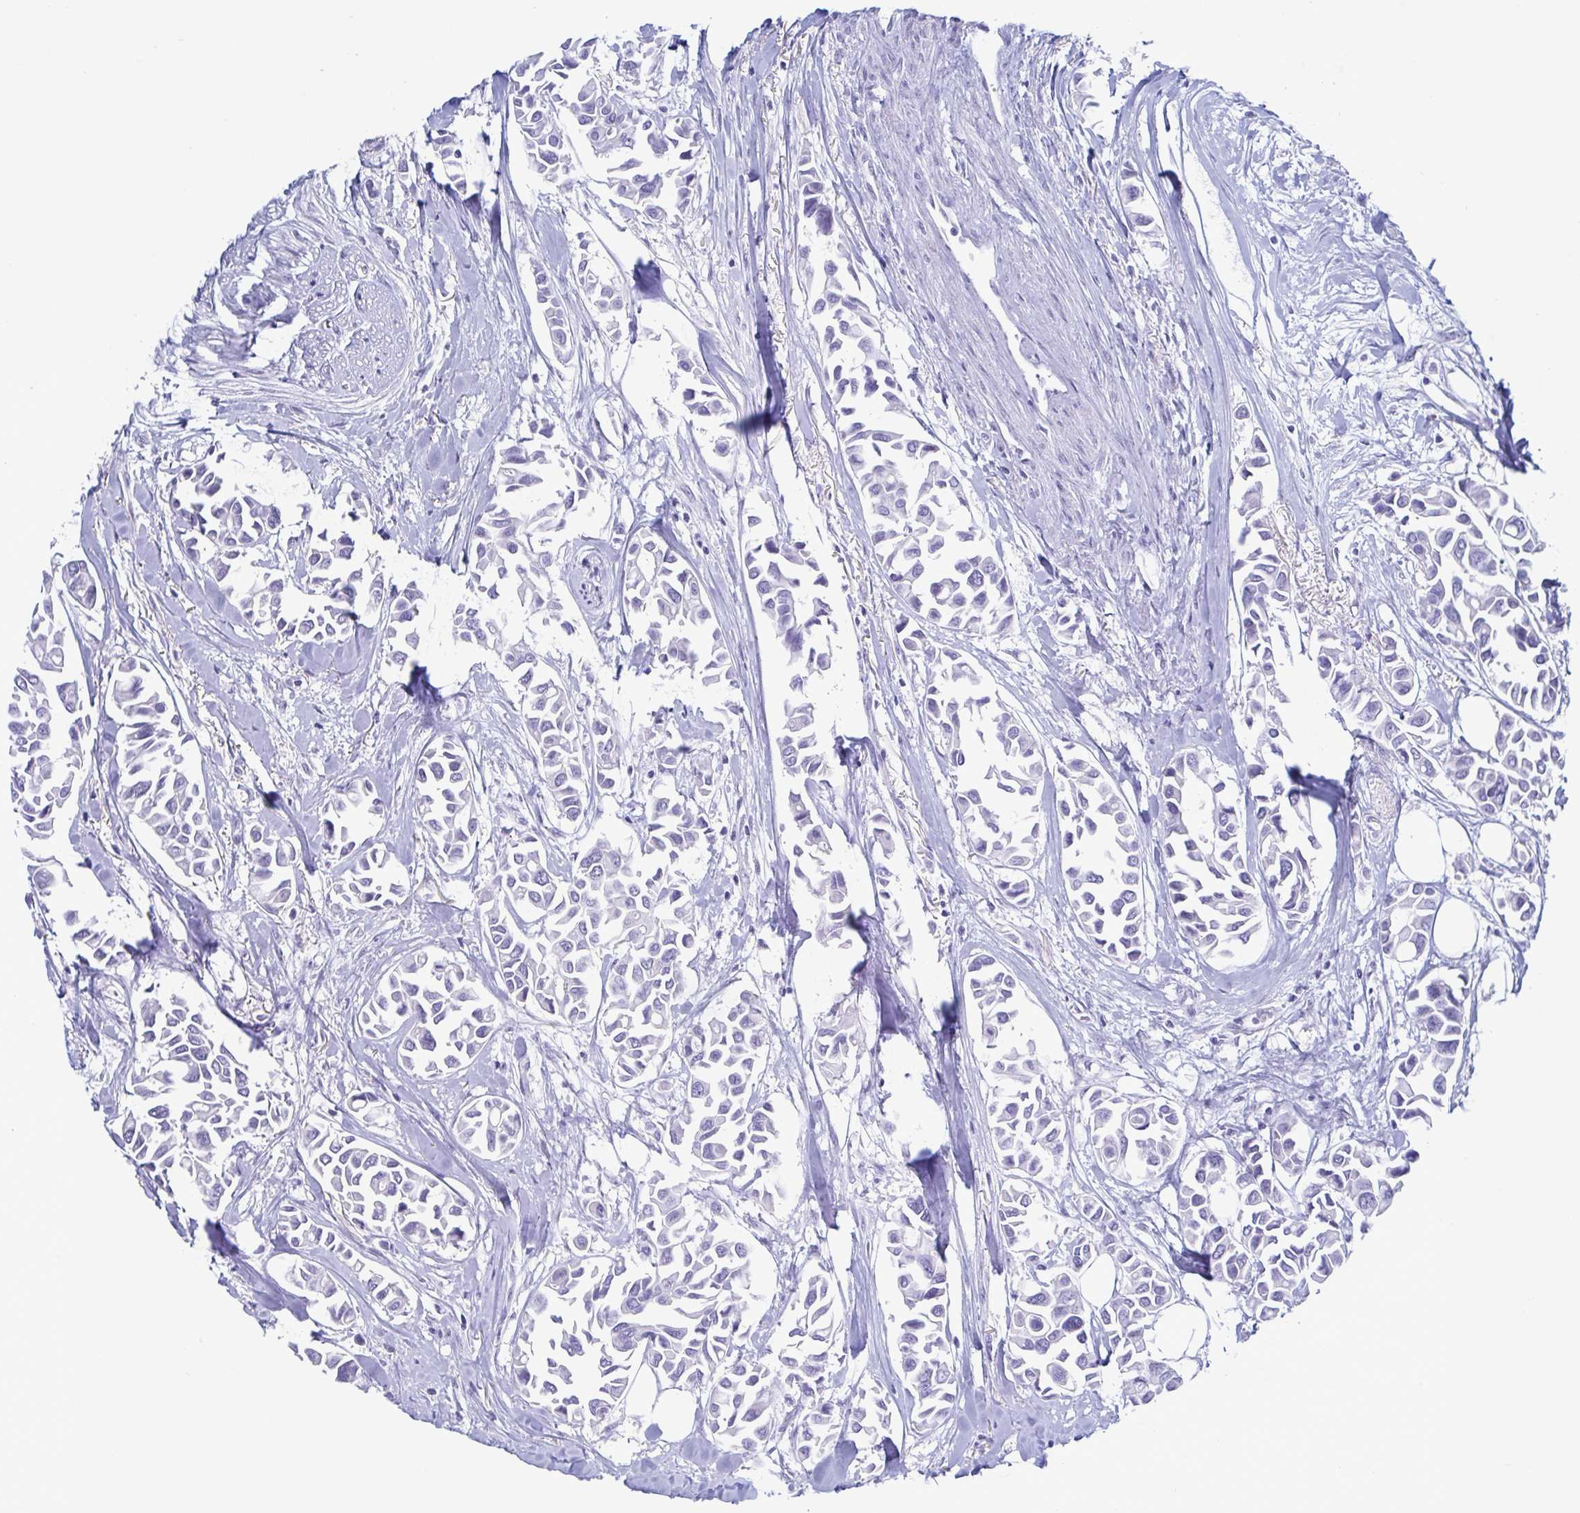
{"staining": {"intensity": "negative", "quantity": "none", "location": "none"}, "tissue": "breast cancer", "cell_type": "Tumor cells", "image_type": "cancer", "snomed": [{"axis": "morphology", "description": "Duct carcinoma"}, {"axis": "topography", "description": "Breast"}], "caption": "Tumor cells are negative for brown protein staining in breast cancer.", "gene": "CDX4", "patient": {"sex": "female", "age": 54}}